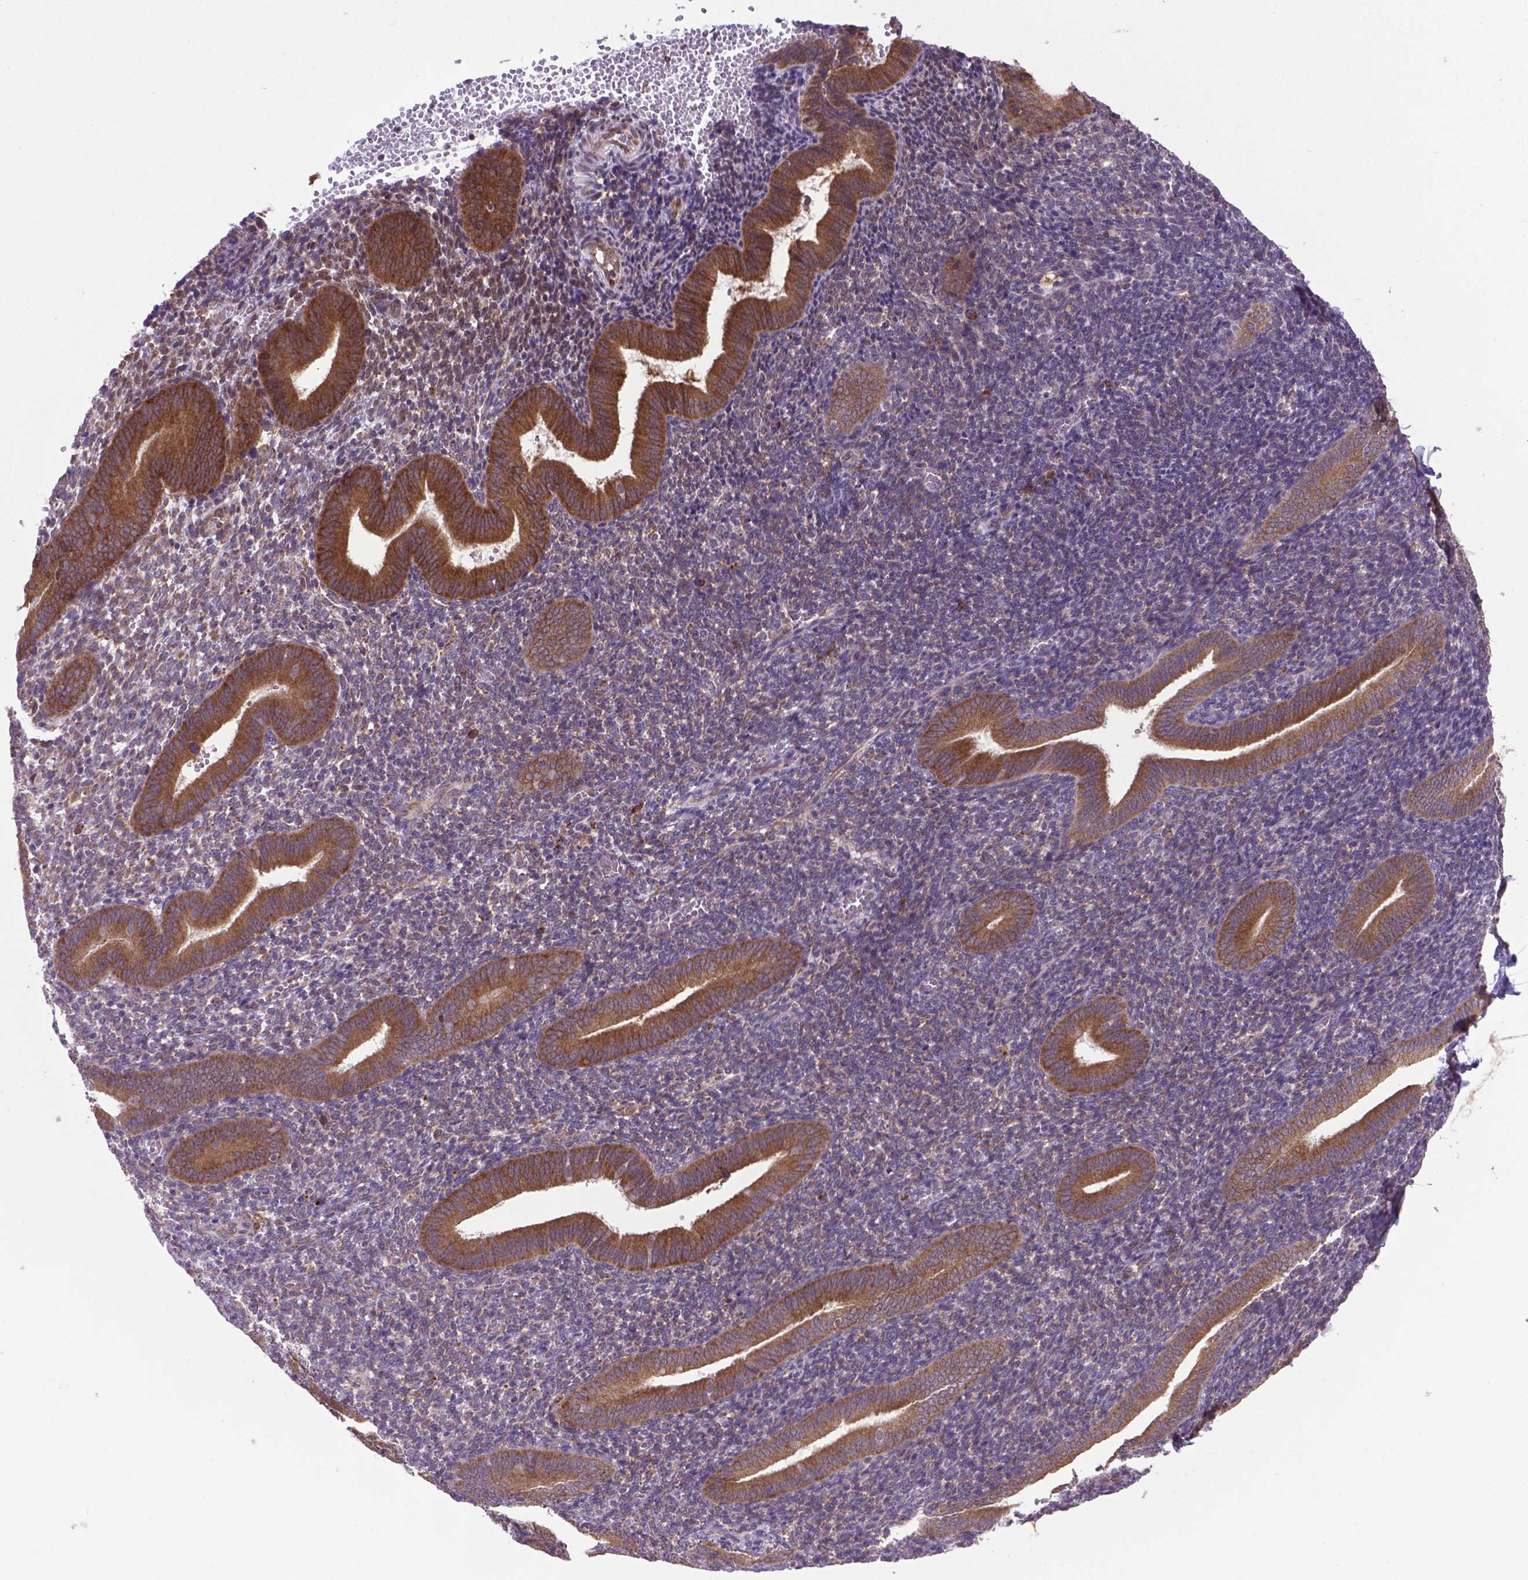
{"staining": {"intensity": "negative", "quantity": "none", "location": "none"}, "tissue": "endometrium", "cell_type": "Cells in endometrial stroma", "image_type": "normal", "snomed": [{"axis": "morphology", "description": "Normal tissue, NOS"}, {"axis": "topography", "description": "Endometrium"}], "caption": "A histopathology image of human endometrium is negative for staining in cells in endometrial stroma. The staining is performed using DAB brown chromogen with nuclei counter-stained in using hematoxylin.", "gene": "ENSG00000269590", "patient": {"sex": "female", "age": 25}}